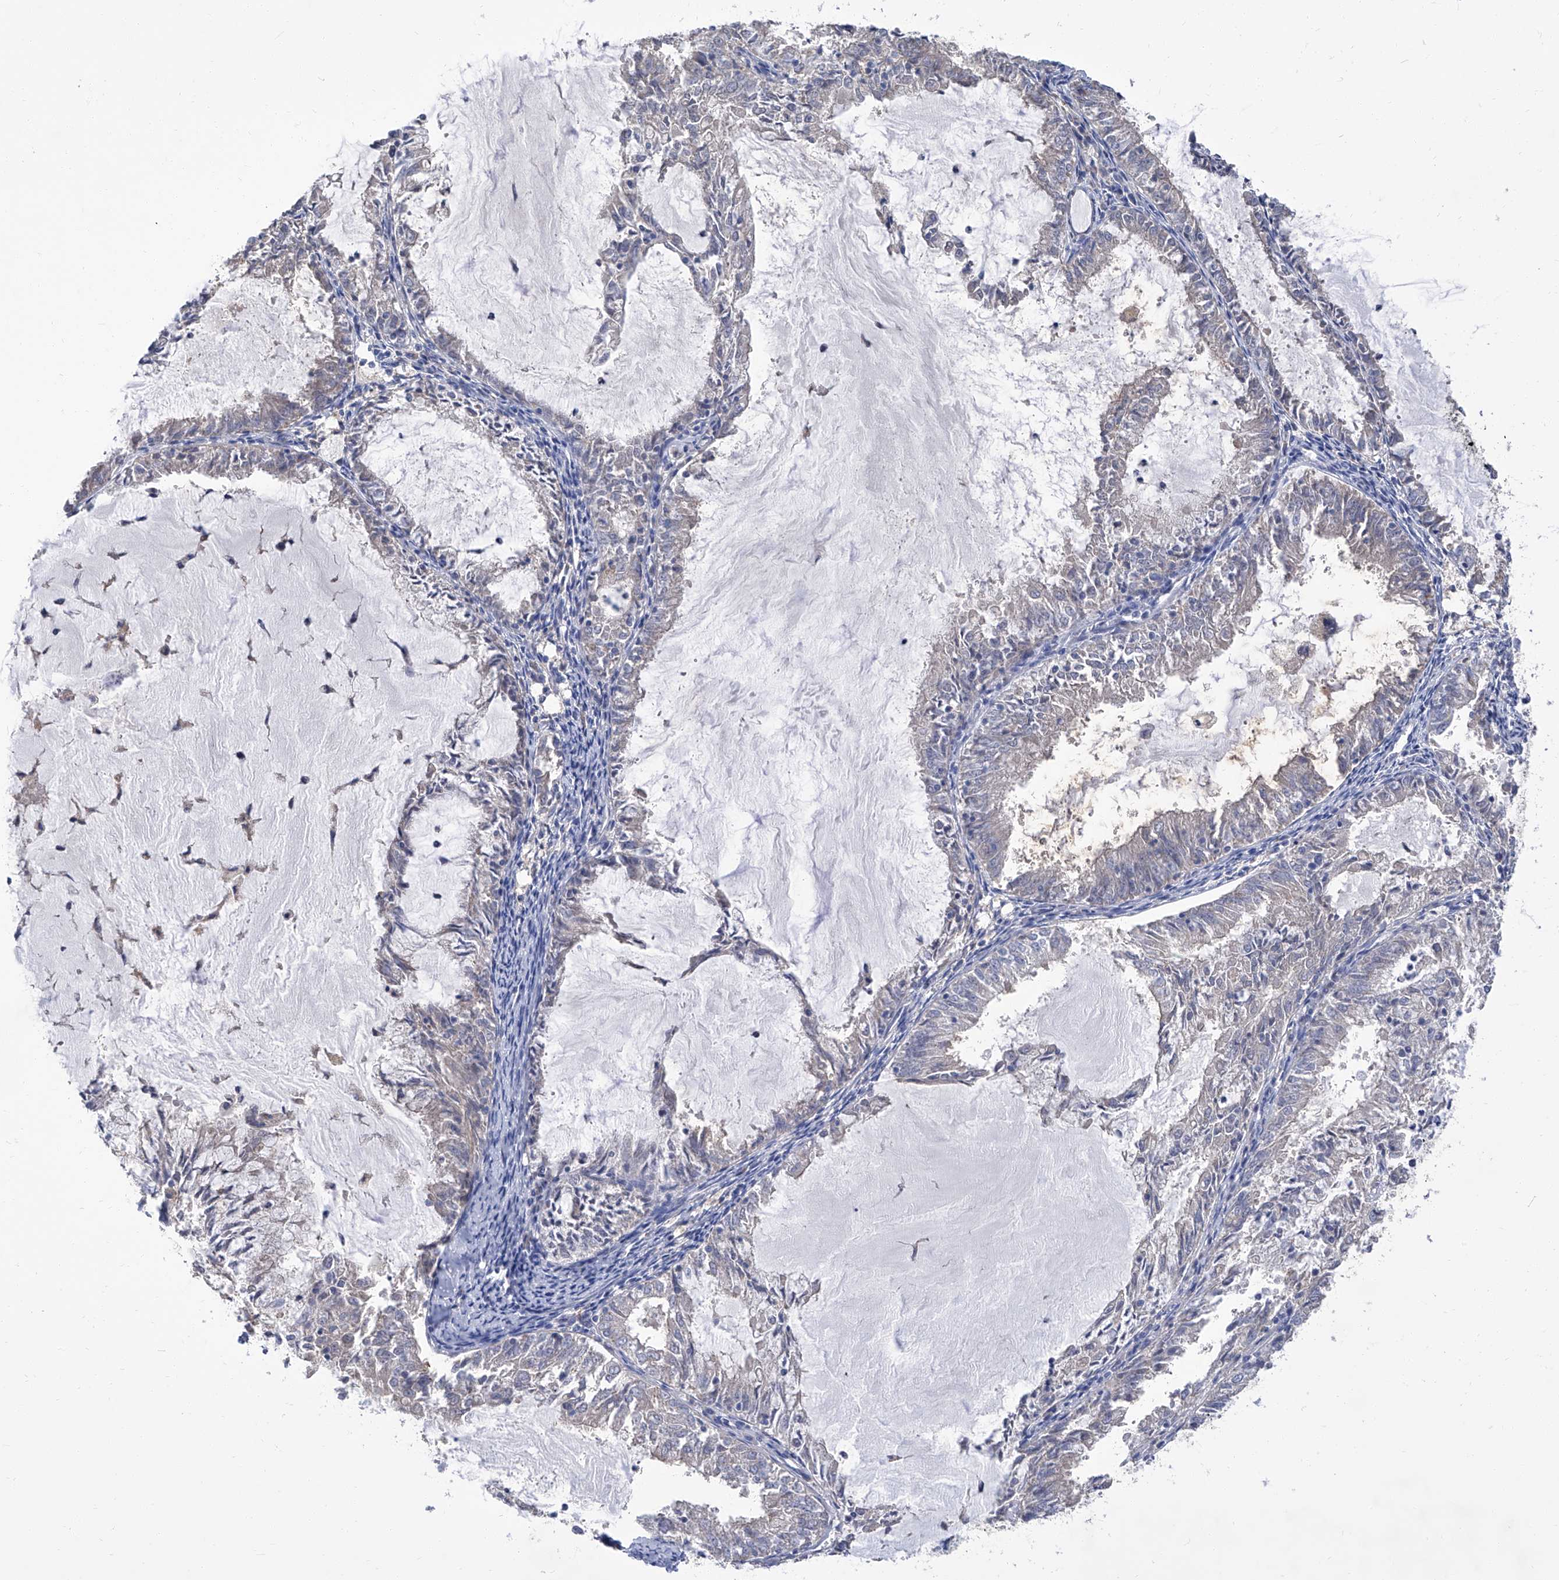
{"staining": {"intensity": "negative", "quantity": "none", "location": "none"}, "tissue": "endometrial cancer", "cell_type": "Tumor cells", "image_type": "cancer", "snomed": [{"axis": "morphology", "description": "Adenocarcinoma, NOS"}, {"axis": "topography", "description": "Endometrium"}], "caption": "This is a photomicrograph of immunohistochemistry staining of adenocarcinoma (endometrial), which shows no expression in tumor cells.", "gene": "PARD3", "patient": {"sex": "female", "age": 57}}